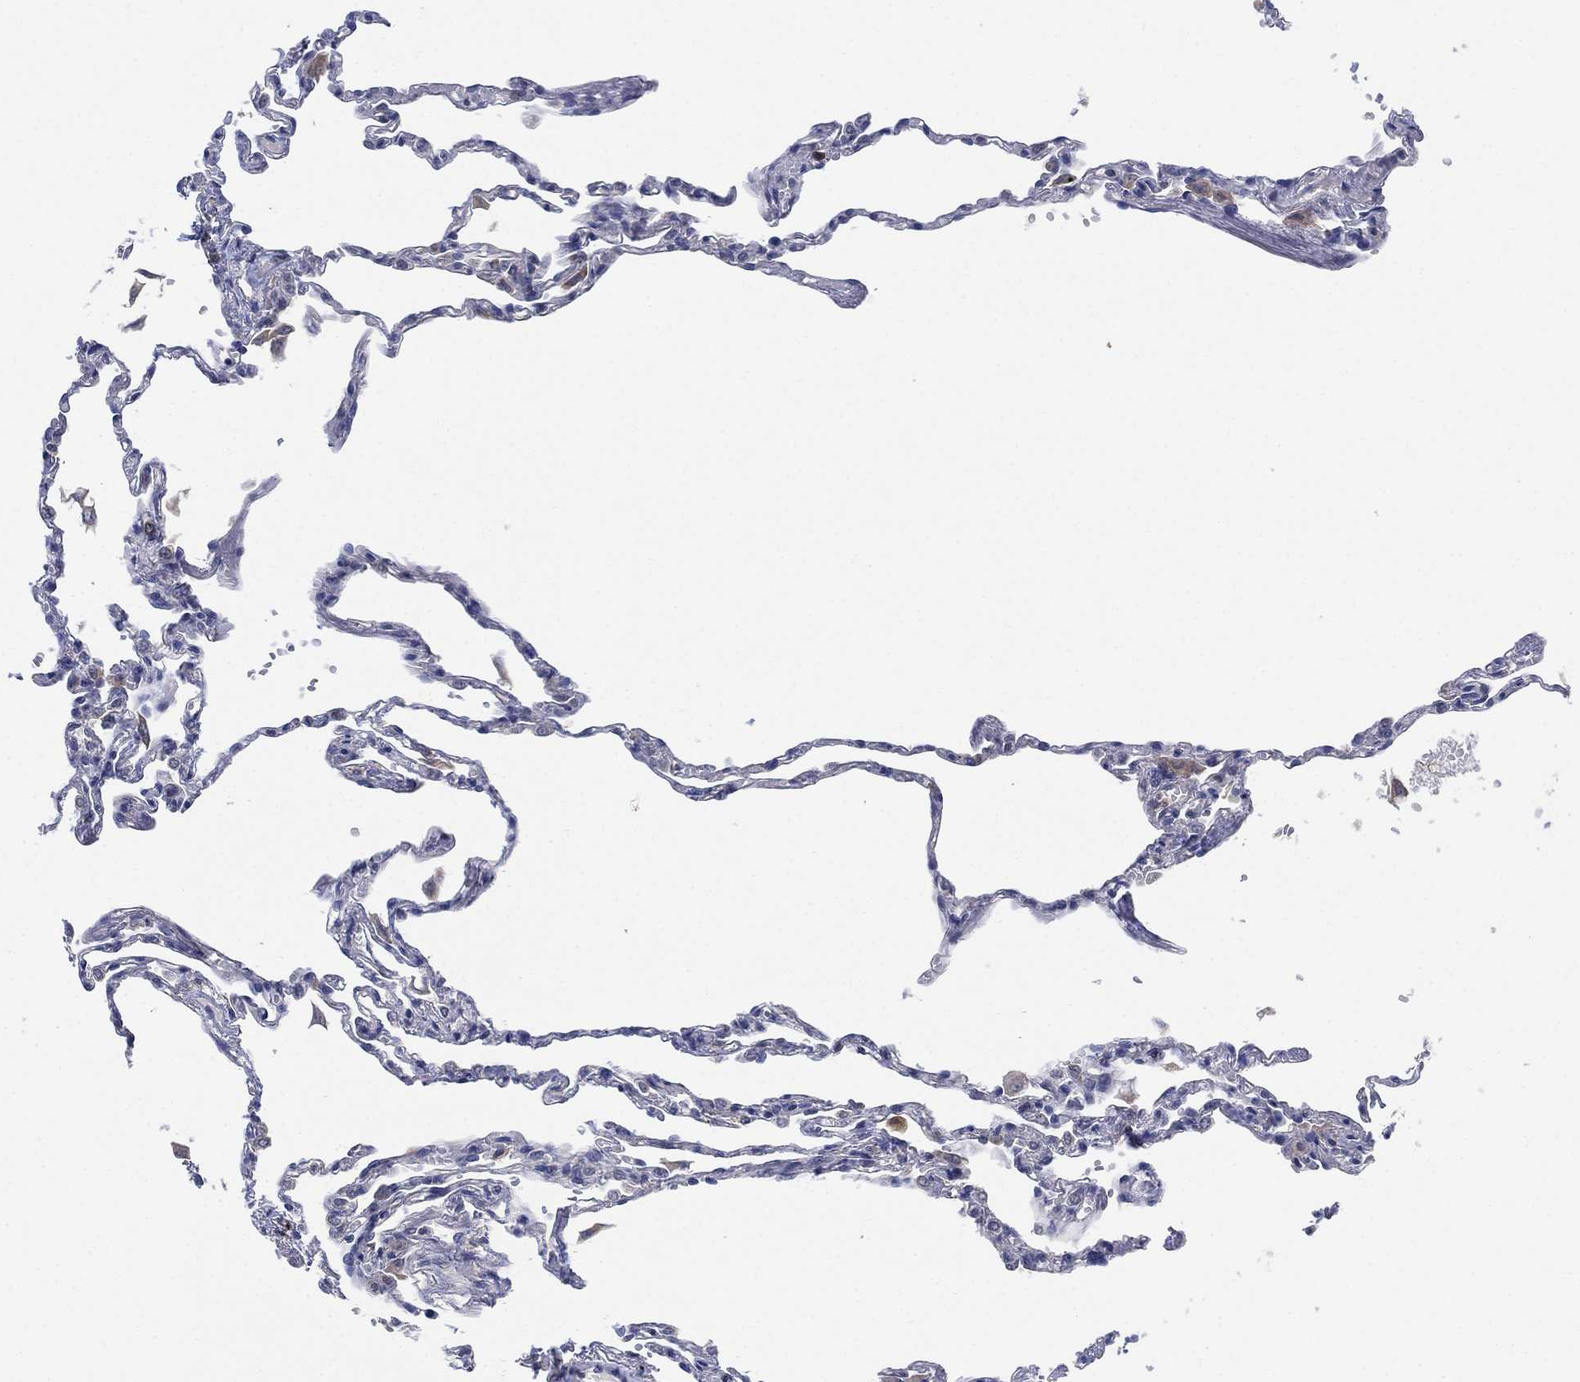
{"staining": {"intensity": "moderate", "quantity": "<25%", "location": "cytoplasmic/membranous"}, "tissue": "lung", "cell_type": "Alveolar cells", "image_type": "normal", "snomed": [{"axis": "morphology", "description": "Normal tissue, NOS"}, {"axis": "topography", "description": "Lung"}], "caption": "Protein expression by immunohistochemistry (IHC) reveals moderate cytoplasmic/membranous expression in approximately <25% of alveolar cells in normal lung.", "gene": "FES", "patient": {"sex": "male", "age": 78}}